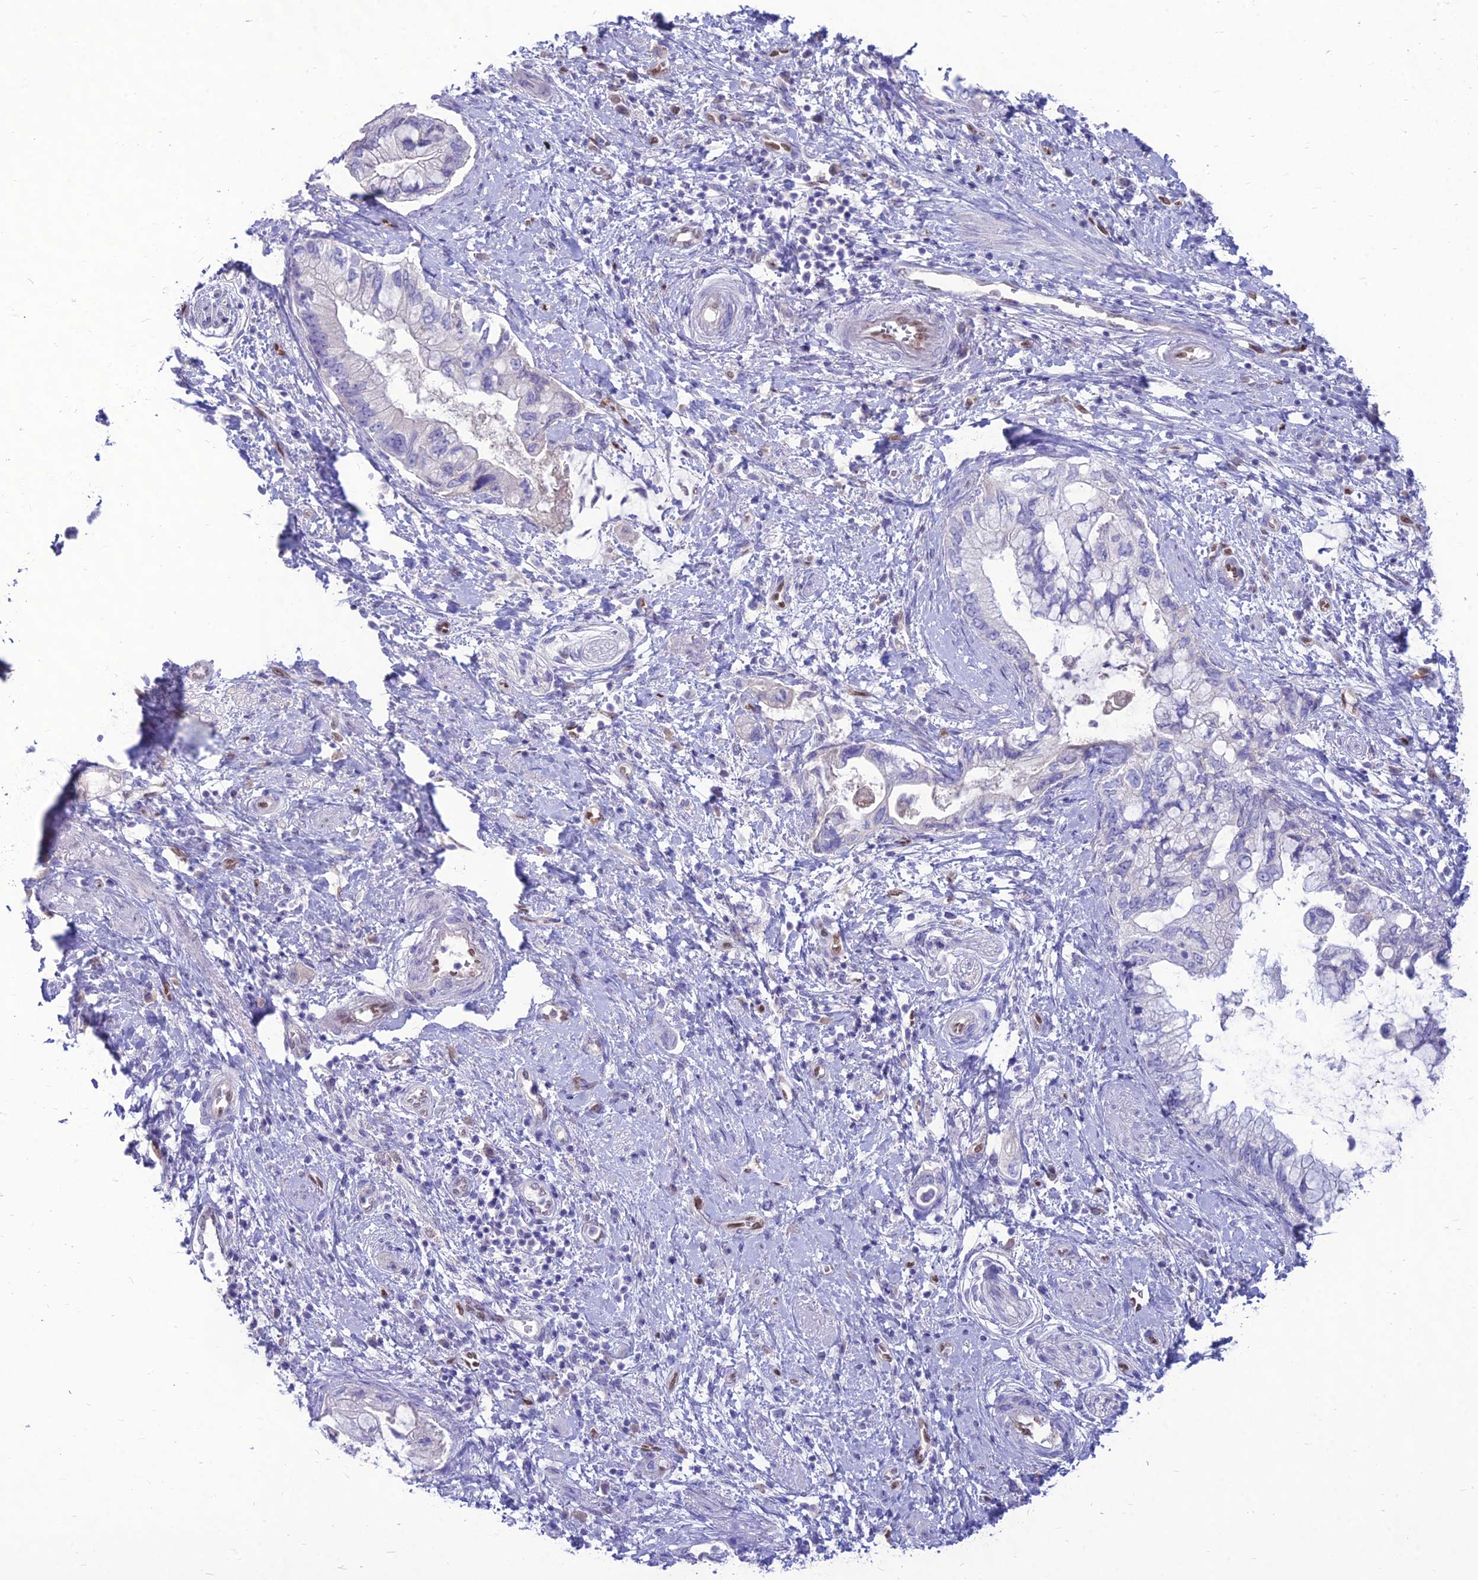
{"staining": {"intensity": "negative", "quantity": "none", "location": "none"}, "tissue": "pancreatic cancer", "cell_type": "Tumor cells", "image_type": "cancer", "snomed": [{"axis": "morphology", "description": "Adenocarcinoma, NOS"}, {"axis": "topography", "description": "Pancreas"}], "caption": "High power microscopy histopathology image of an immunohistochemistry (IHC) image of pancreatic adenocarcinoma, revealing no significant staining in tumor cells.", "gene": "NOVA2", "patient": {"sex": "female", "age": 73}}